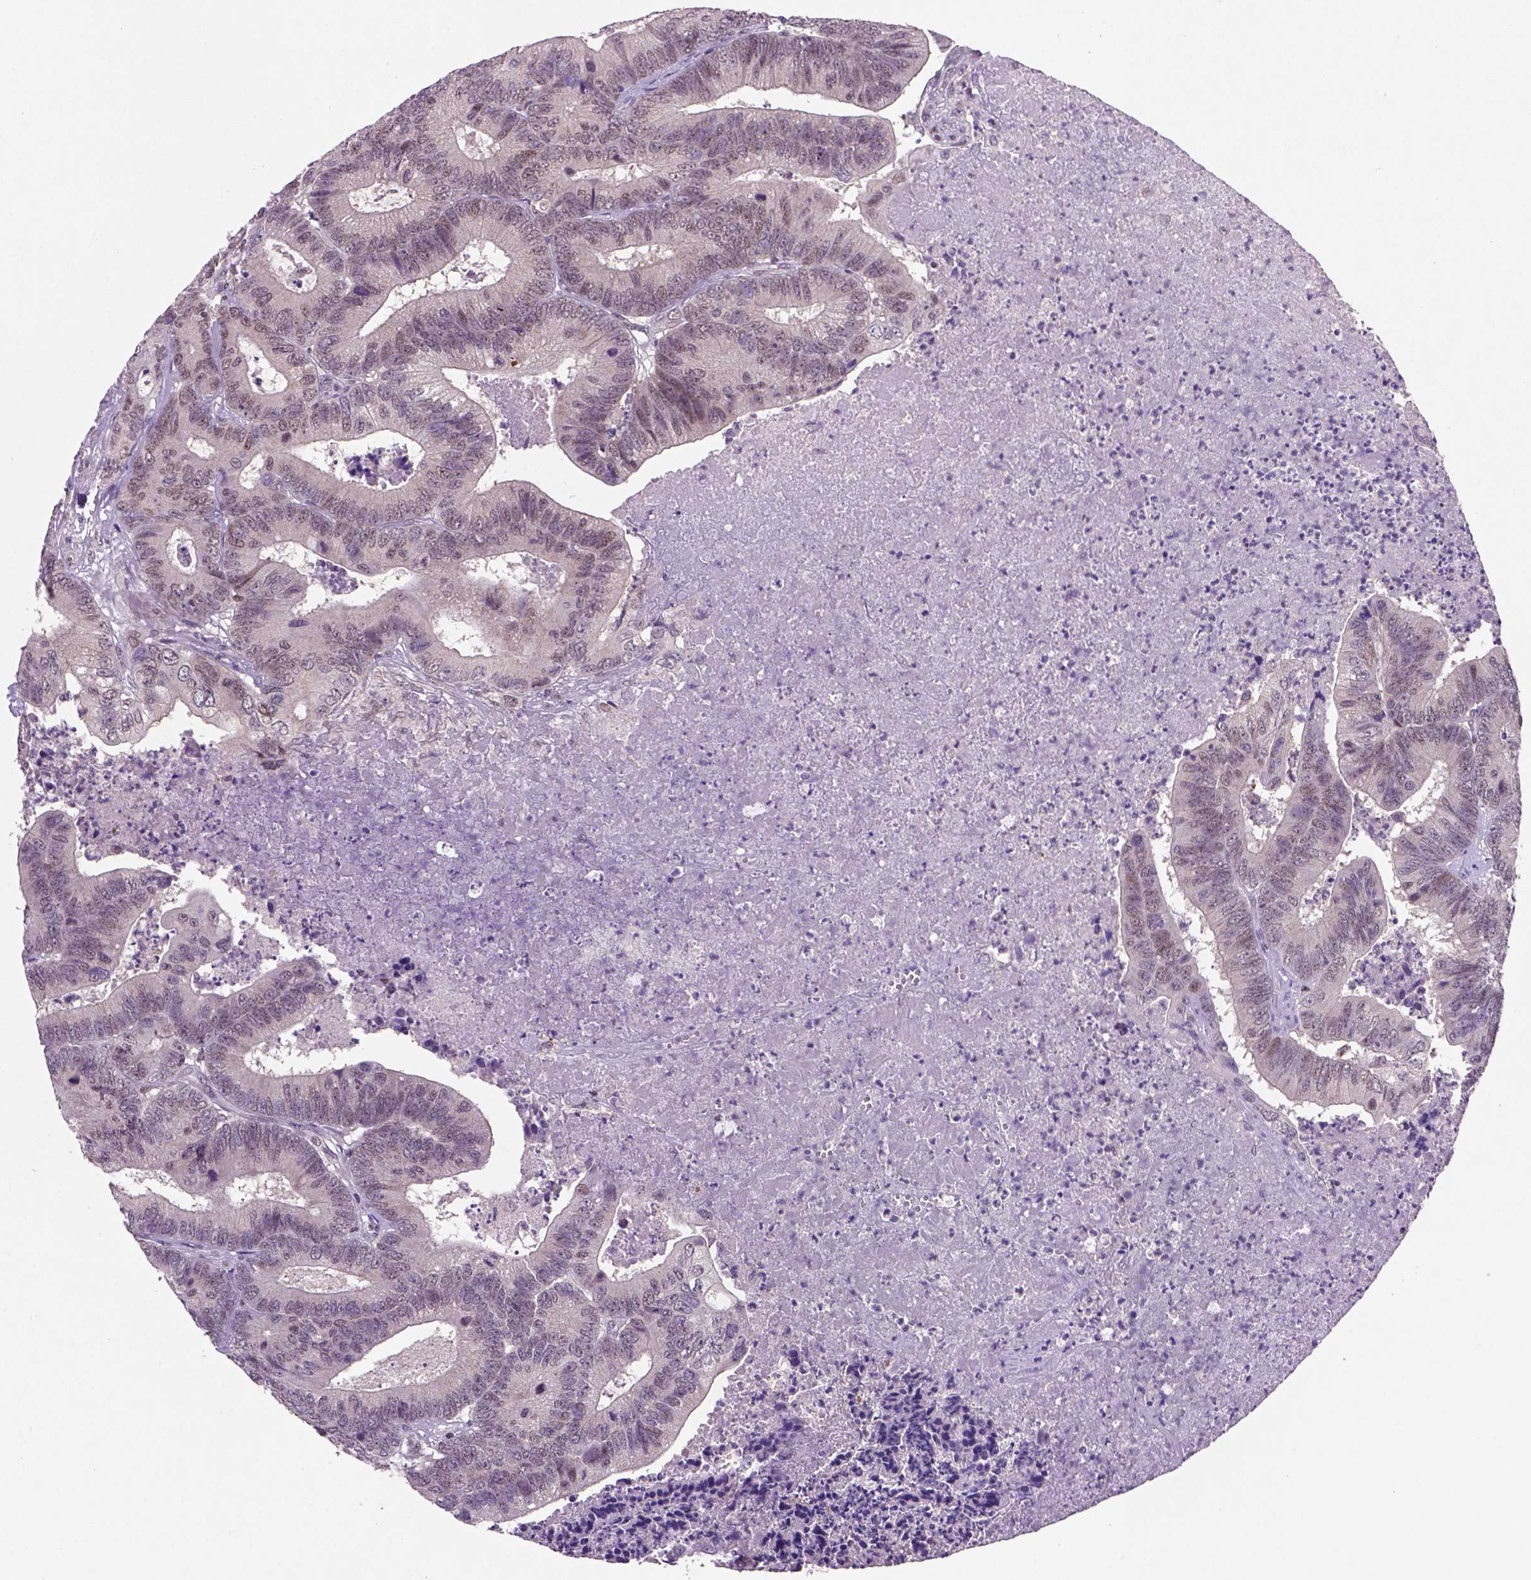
{"staining": {"intensity": "negative", "quantity": "none", "location": "none"}, "tissue": "colorectal cancer", "cell_type": "Tumor cells", "image_type": "cancer", "snomed": [{"axis": "morphology", "description": "Adenocarcinoma, NOS"}, {"axis": "topography", "description": "Colon"}], "caption": "IHC of adenocarcinoma (colorectal) displays no positivity in tumor cells. (DAB IHC with hematoxylin counter stain).", "gene": "MGMT", "patient": {"sex": "male", "age": 84}}